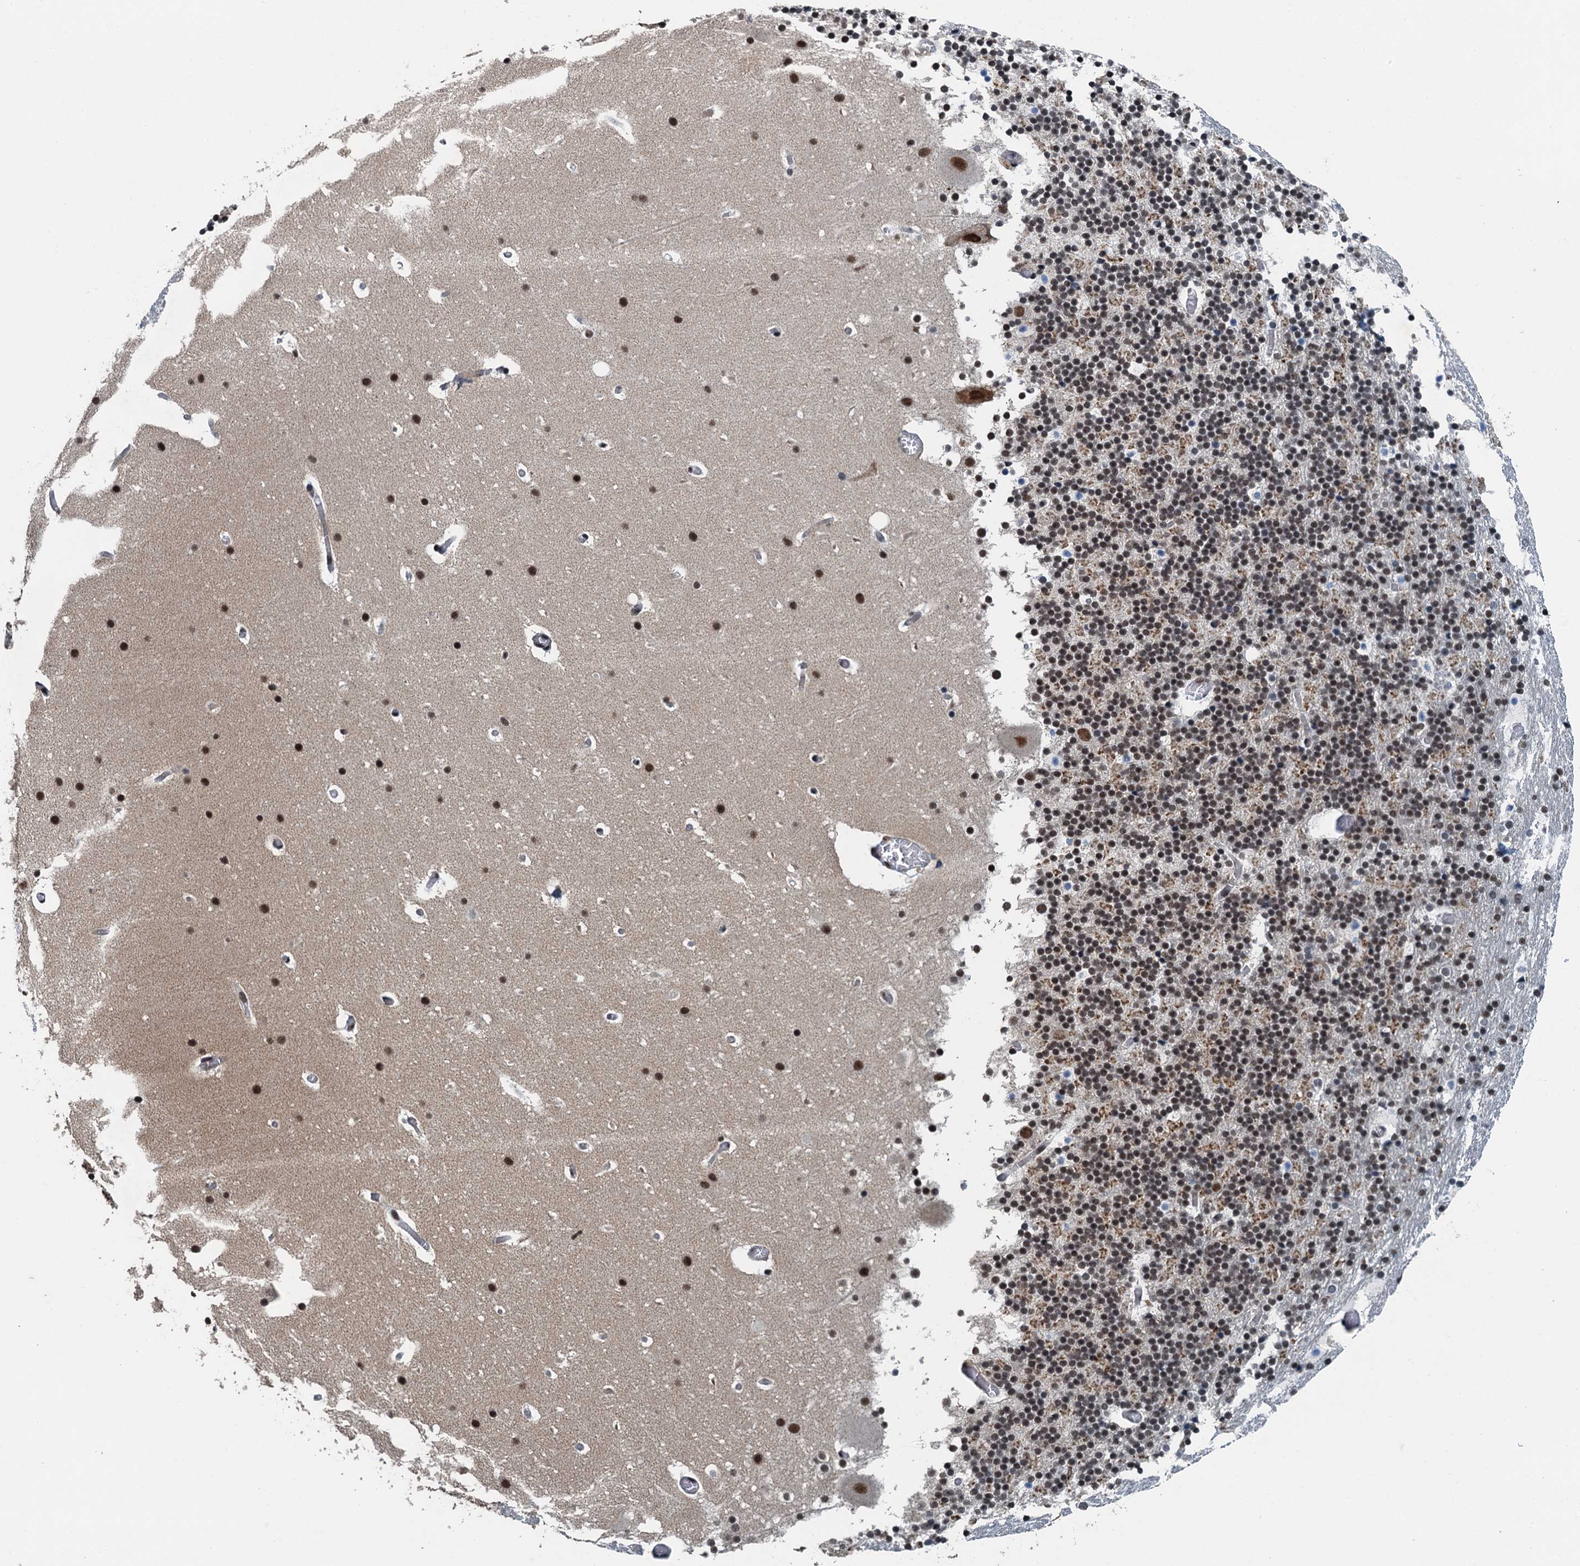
{"staining": {"intensity": "moderate", "quantity": "25%-75%", "location": "nuclear"}, "tissue": "cerebellum", "cell_type": "Cells in granular layer", "image_type": "normal", "snomed": [{"axis": "morphology", "description": "Normal tissue, NOS"}, {"axis": "topography", "description": "Cerebellum"}], "caption": "Immunohistochemical staining of normal cerebellum shows 25%-75% levels of moderate nuclear protein positivity in approximately 25%-75% of cells in granular layer.", "gene": "MTA3", "patient": {"sex": "male", "age": 57}}